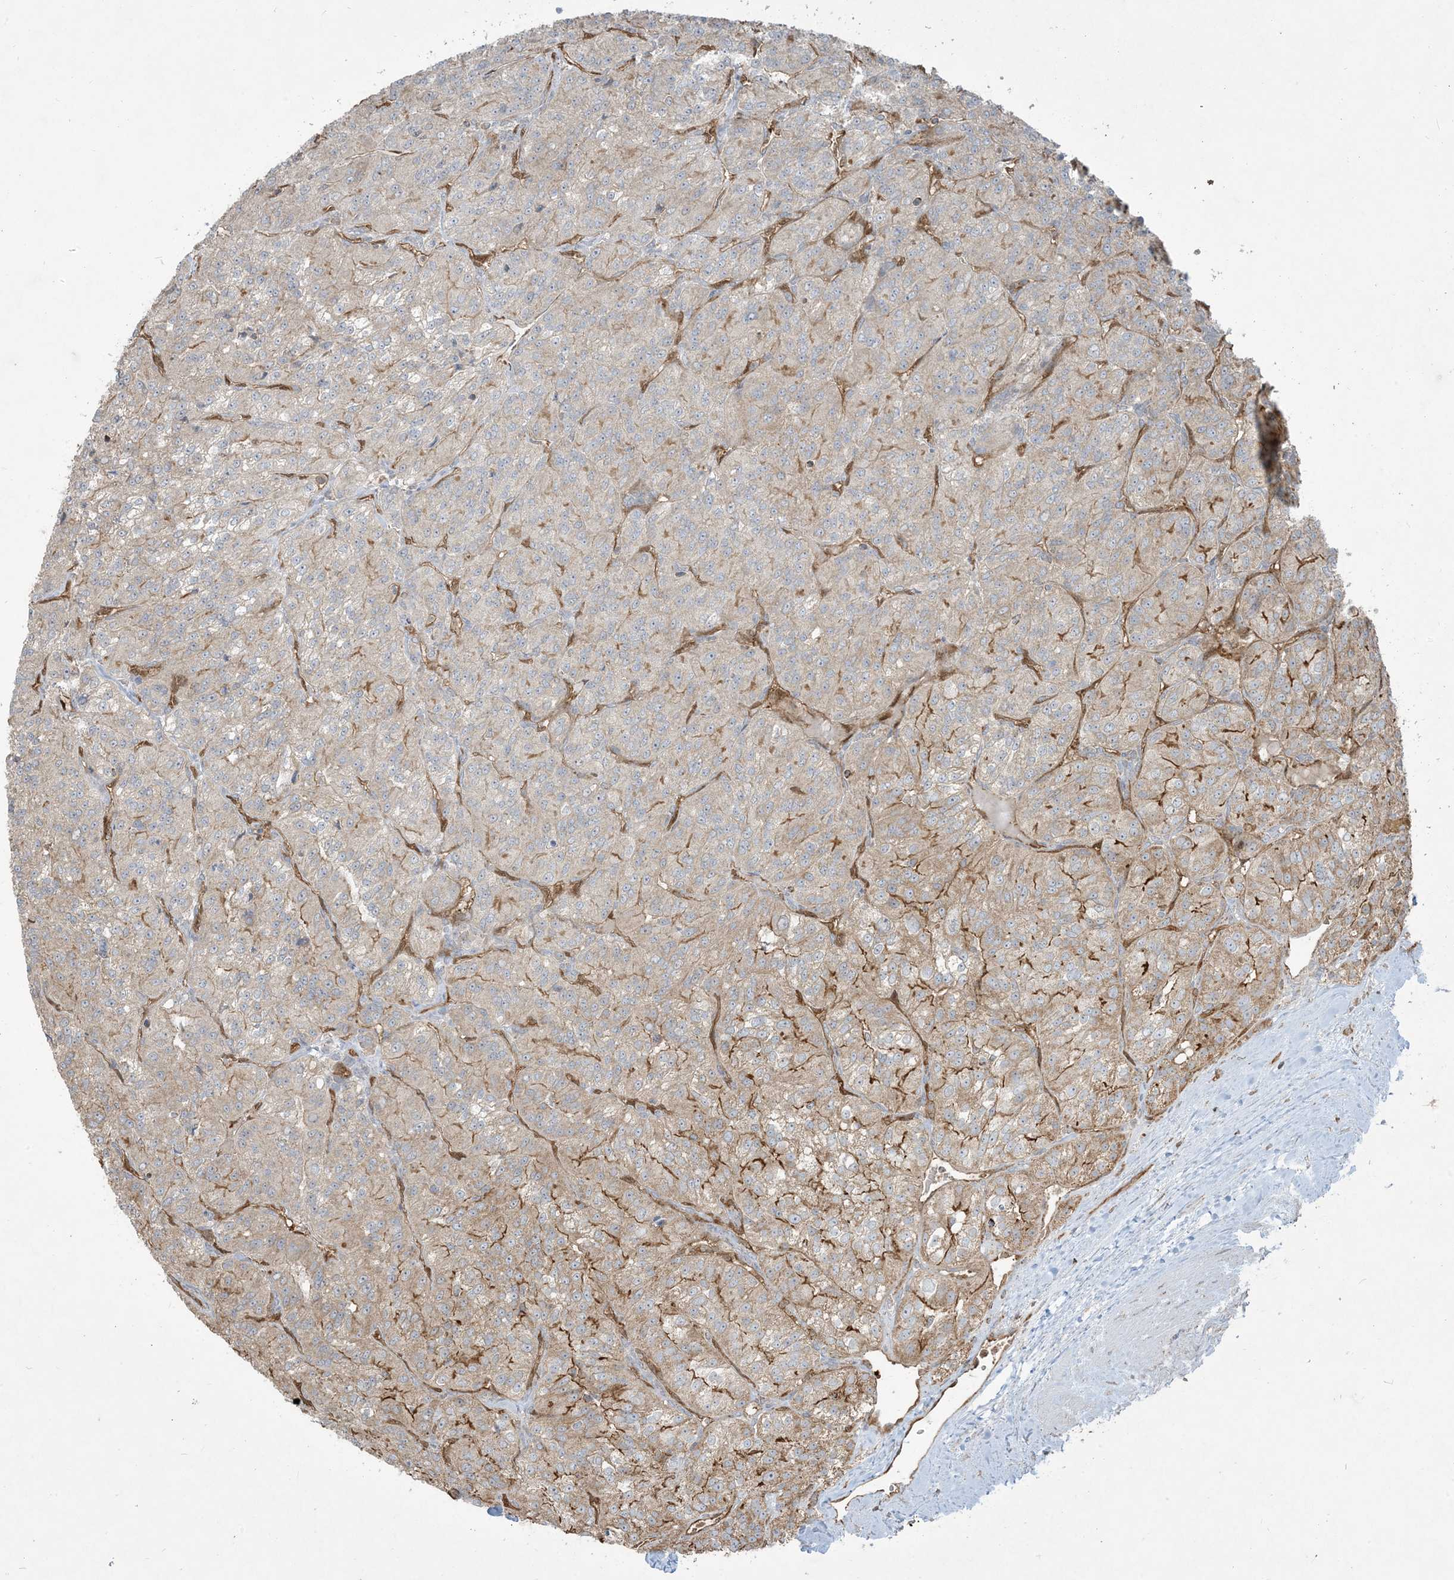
{"staining": {"intensity": "moderate", "quantity": "<25%", "location": "cytoplasmic/membranous"}, "tissue": "renal cancer", "cell_type": "Tumor cells", "image_type": "cancer", "snomed": [{"axis": "morphology", "description": "Adenocarcinoma, NOS"}, {"axis": "topography", "description": "Kidney"}], "caption": "A brown stain labels moderate cytoplasmic/membranous expression of a protein in renal adenocarcinoma tumor cells.", "gene": "PPM1F", "patient": {"sex": "female", "age": 63}}